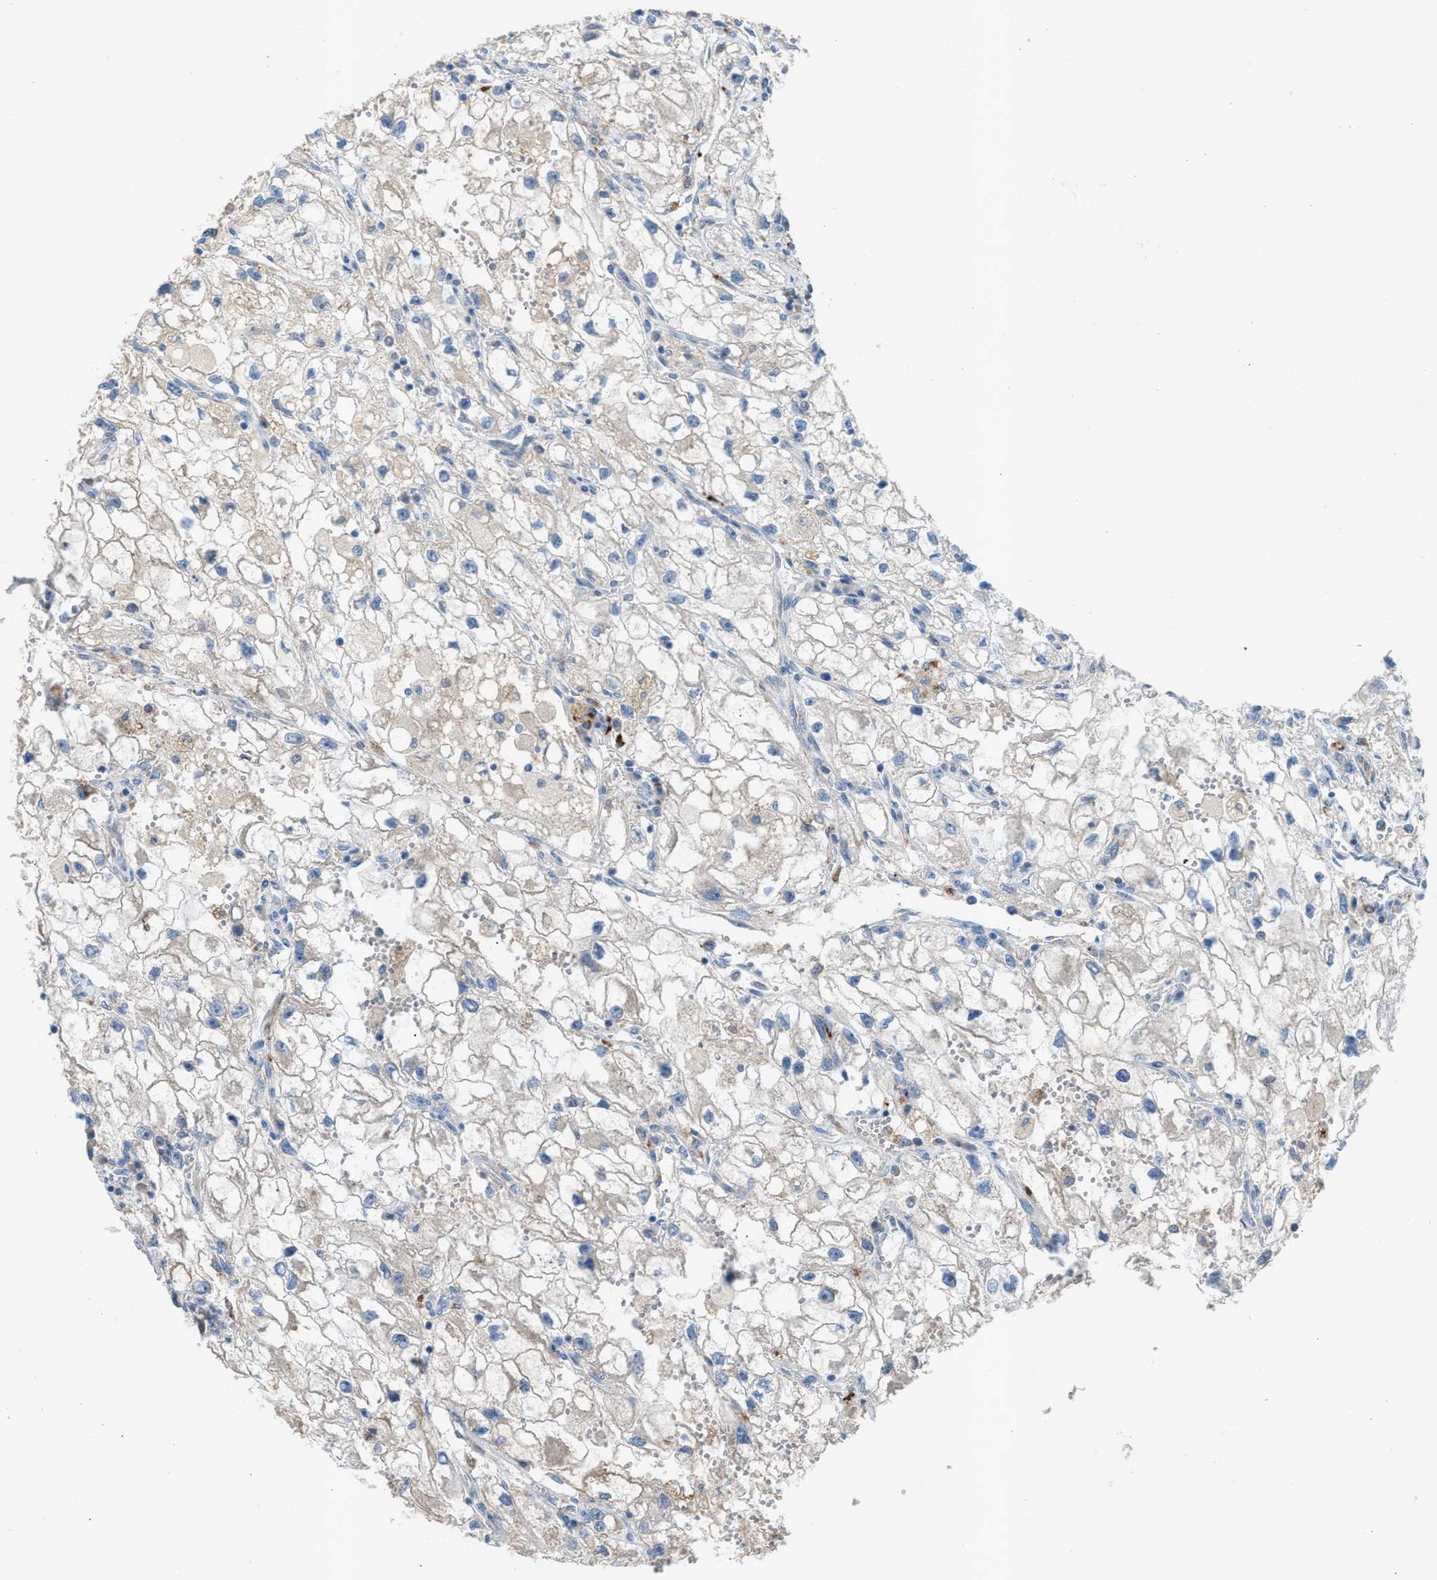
{"staining": {"intensity": "negative", "quantity": "none", "location": "none"}, "tissue": "renal cancer", "cell_type": "Tumor cells", "image_type": "cancer", "snomed": [{"axis": "morphology", "description": "Adenocarcinoma, NOS"}, {"axis": "topography", "description": "Kidney"}], "caption": "Image shows no significant protein staining in tumor cells of adenocarcinoma (renal). (DAB immunohistochemistry visualized using brightfield microscopy, high magnification).", "gene": "AOAH", "patient": {"sex": "female", "age": 70}}